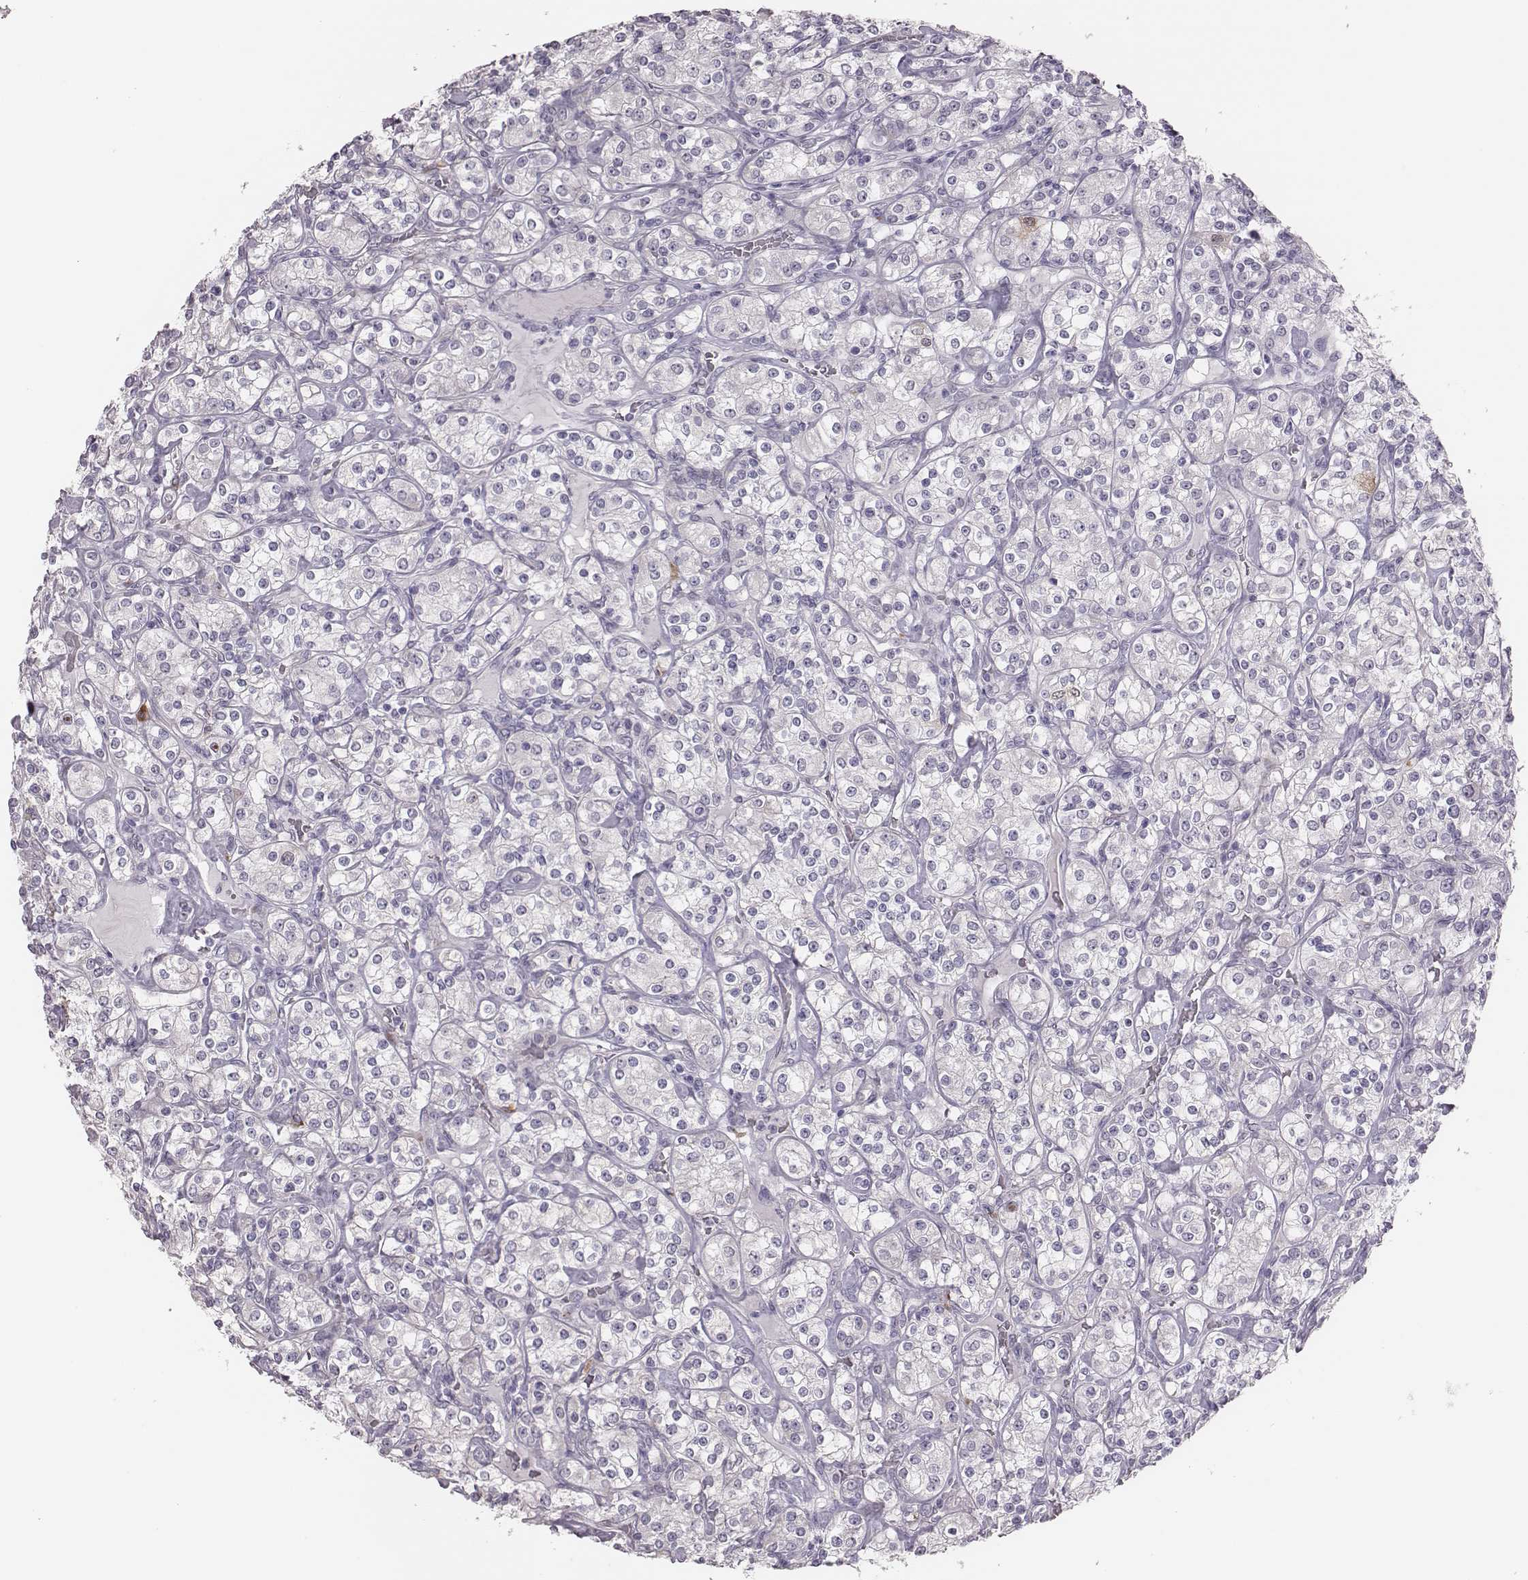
{"staining": {"intensity": "negative", "quantity": "none", "location": "none"}, "tissue": "renal cancer", "cell_type": "Tumor cells", "image_type": "cancer", "snomed": [{"axis": "morphology", "description": "Adenocarcinoma, NOS"}, {"axis": "topography", "description": "Kidney"}], "caption": "IHC of human adenocarcinoma (renal) demonstrates no positivity in tumor cells.", "gene": "PBK", "patient": {"sex": "male", "age": 77}}